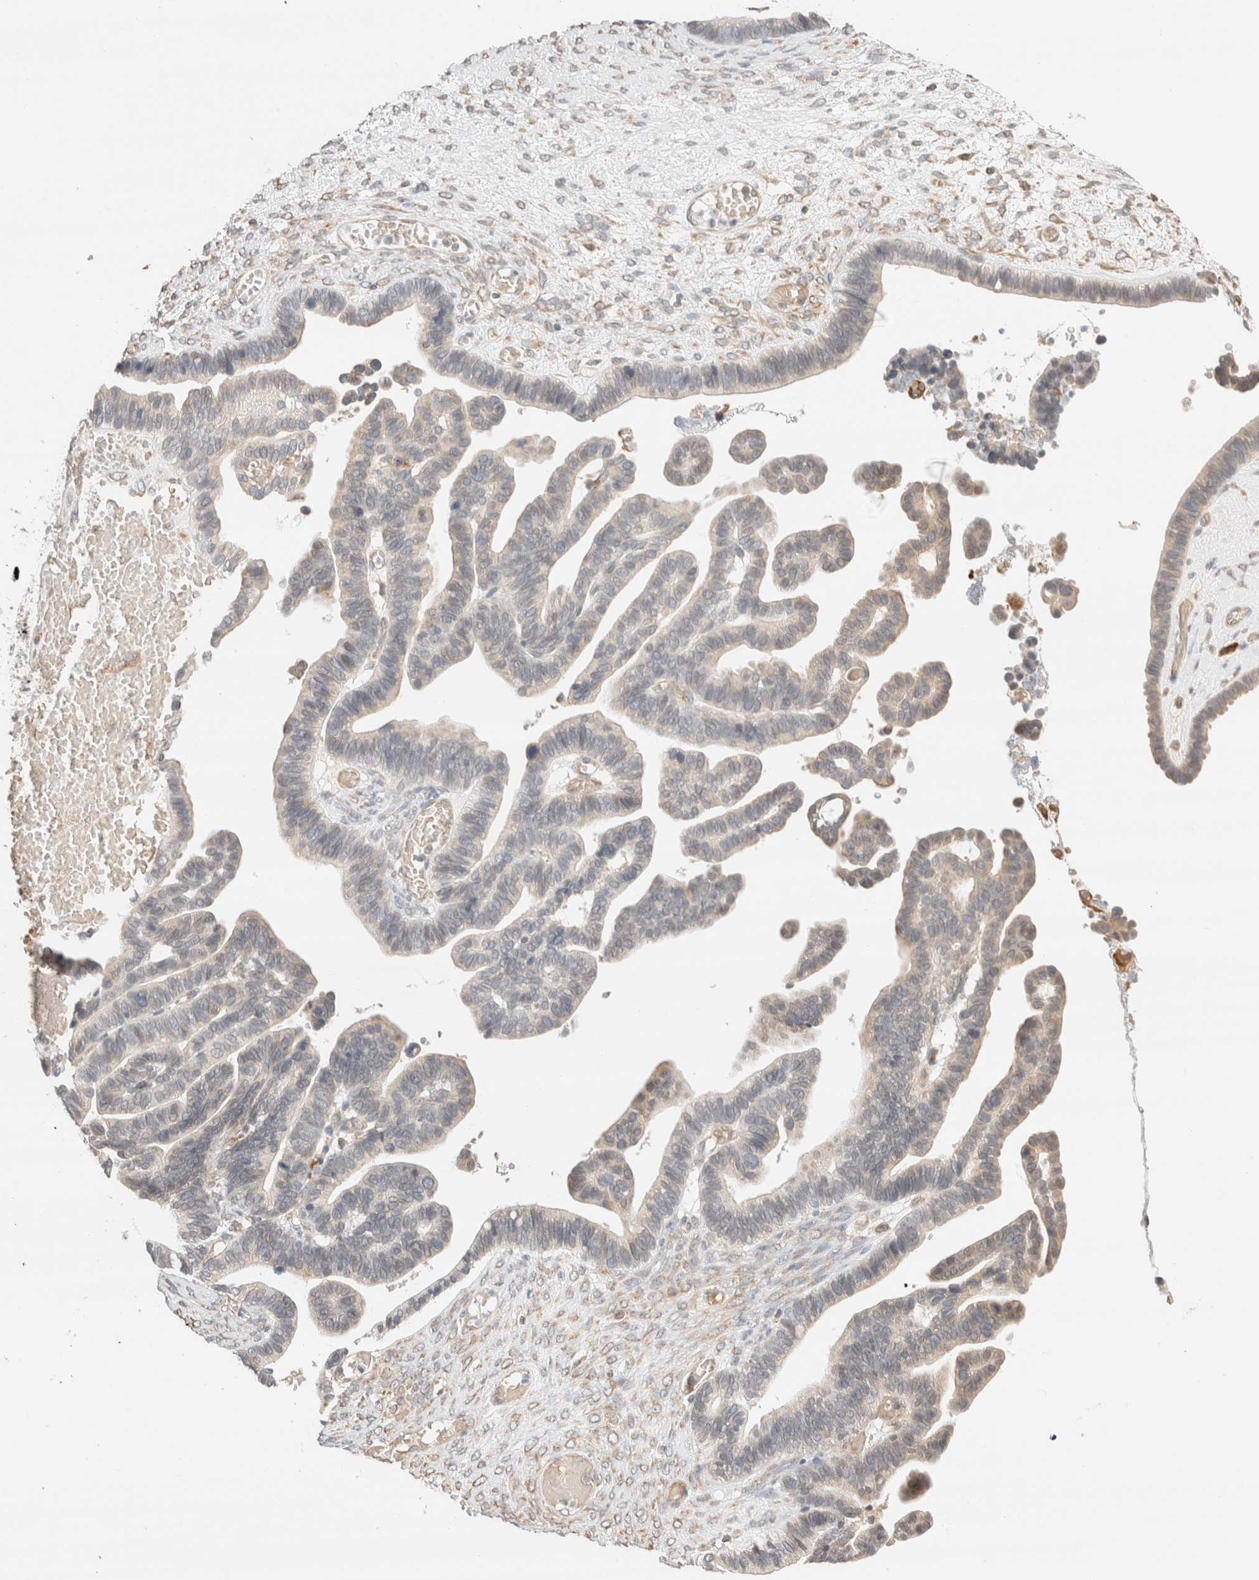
{"staining": {"intensity": "weak", "quantity": "25%-75%", "location": "cytoplasmic/membranous"}, "tissue": "ovarian cancer", "cell_type": "Tumor cells", "image_type": "cancer", "snomed": [{"axis": "morphology", "description": "Cystadenocarcinoma, serous, NOS"}, {"axis": "topography", "description": "Ovary"}], "caption": "Immunohistochemistry (IHC) image of neoplastic tissue: human ovarian cancer stained using IHC demonstrates low levels of weak protein expression localized specifically in the cytoplasmic/membranous of tumor cells, appearing as a cytoplasmic/membranous brown color.", "gene": "SYVN1", "patient": {"sex": "female", "age": 56}}